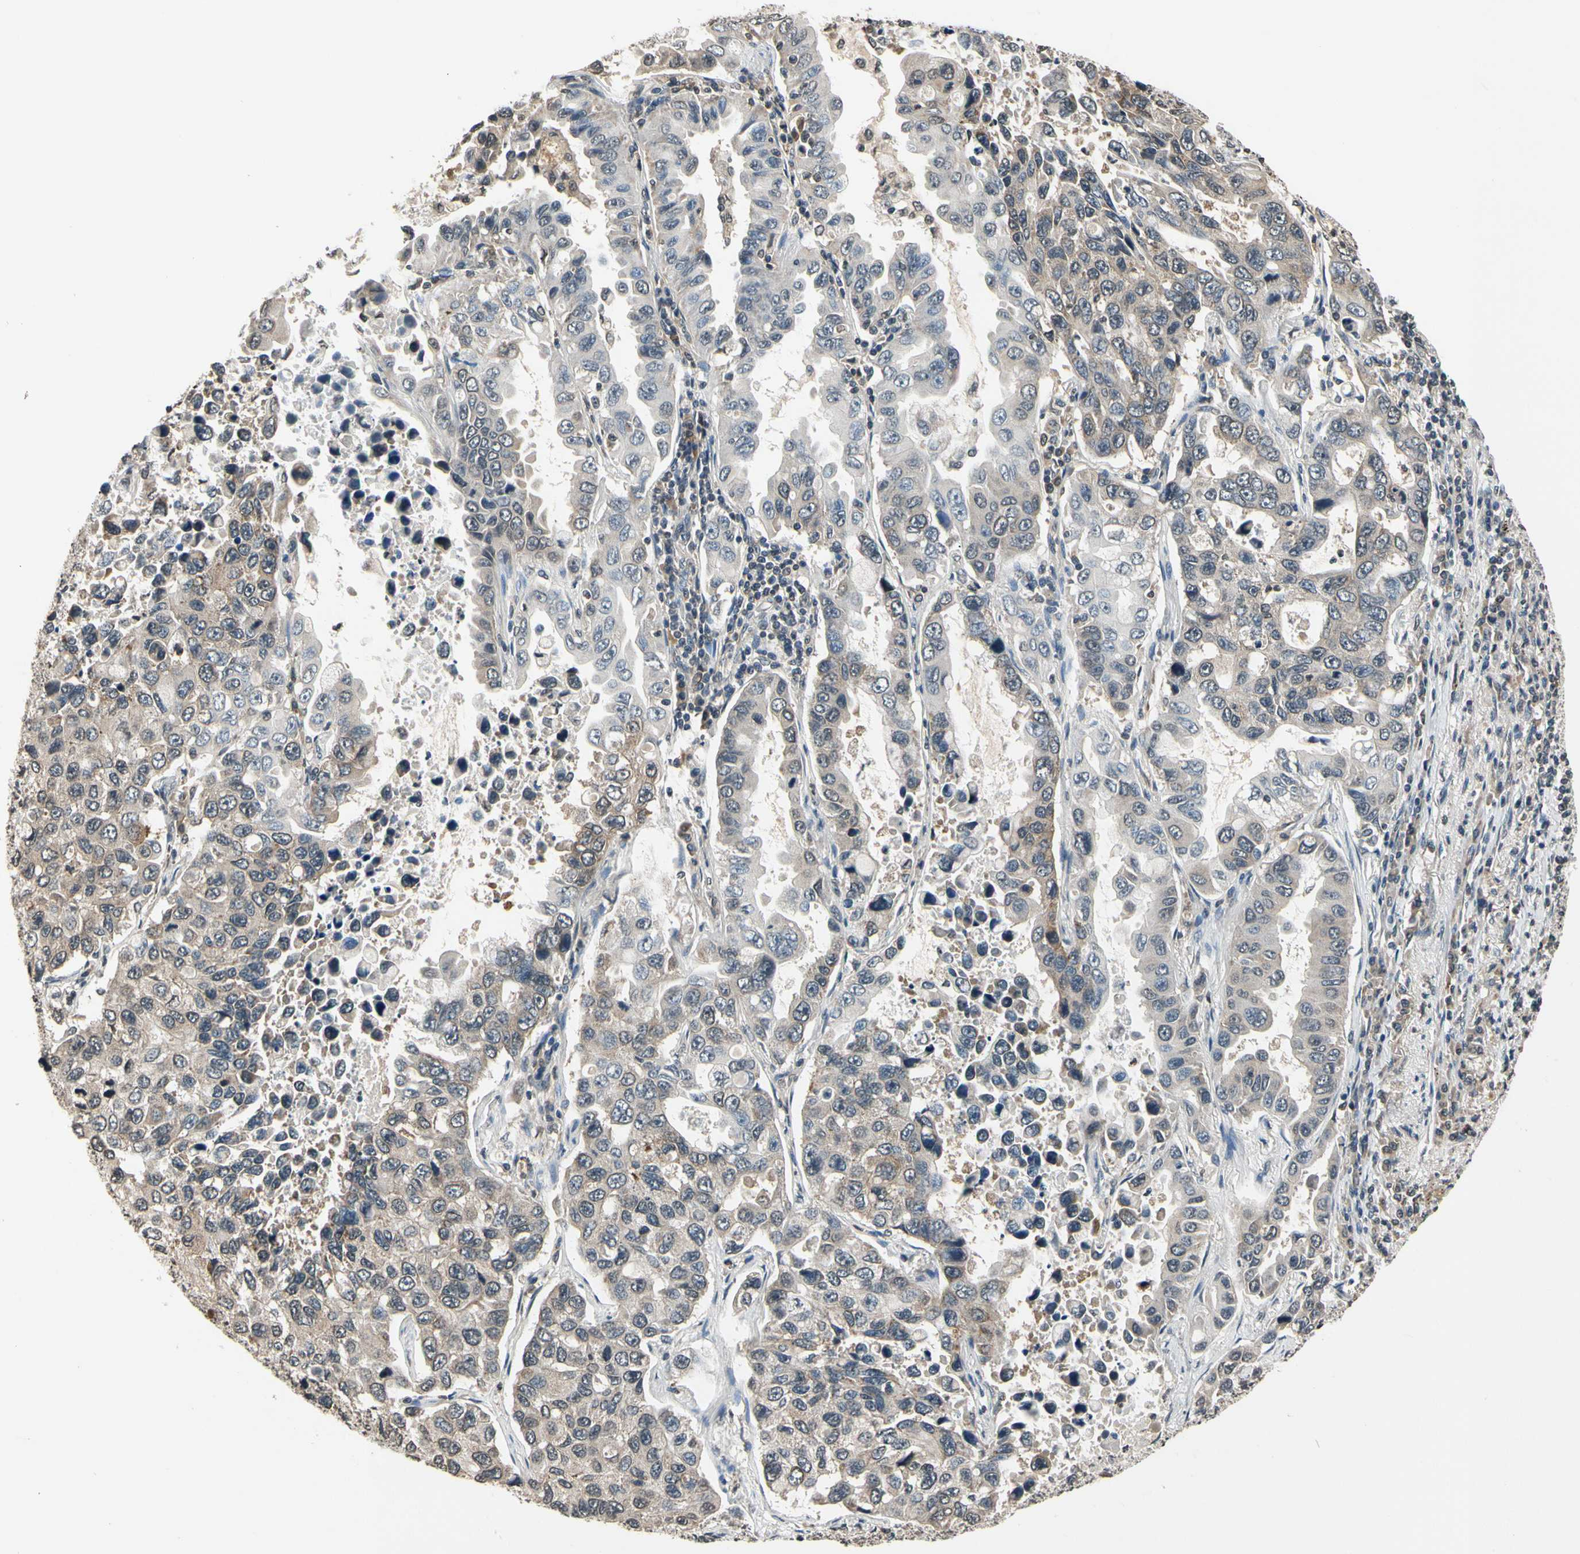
{"staining": {"intensity": "weak", "quantity": ">75%", "location": "cytoplasmic/membranous"}, "tissue": "lung cancer", "cell_type": "Tumor cells", "image_type": "cancer", "snomed": [{"axis": "morphology", "description": "Adenocarcinoma, NOS"}, {"axis": "topography", "description": "Lung"}], "caption": "A brown stain shows weak cytoplasmic/membranous expression of a protein in adenocarcinoma (lung) tumor cells.", "gene": "GCLC", "patient": {"sex": "male", "age": 64}}